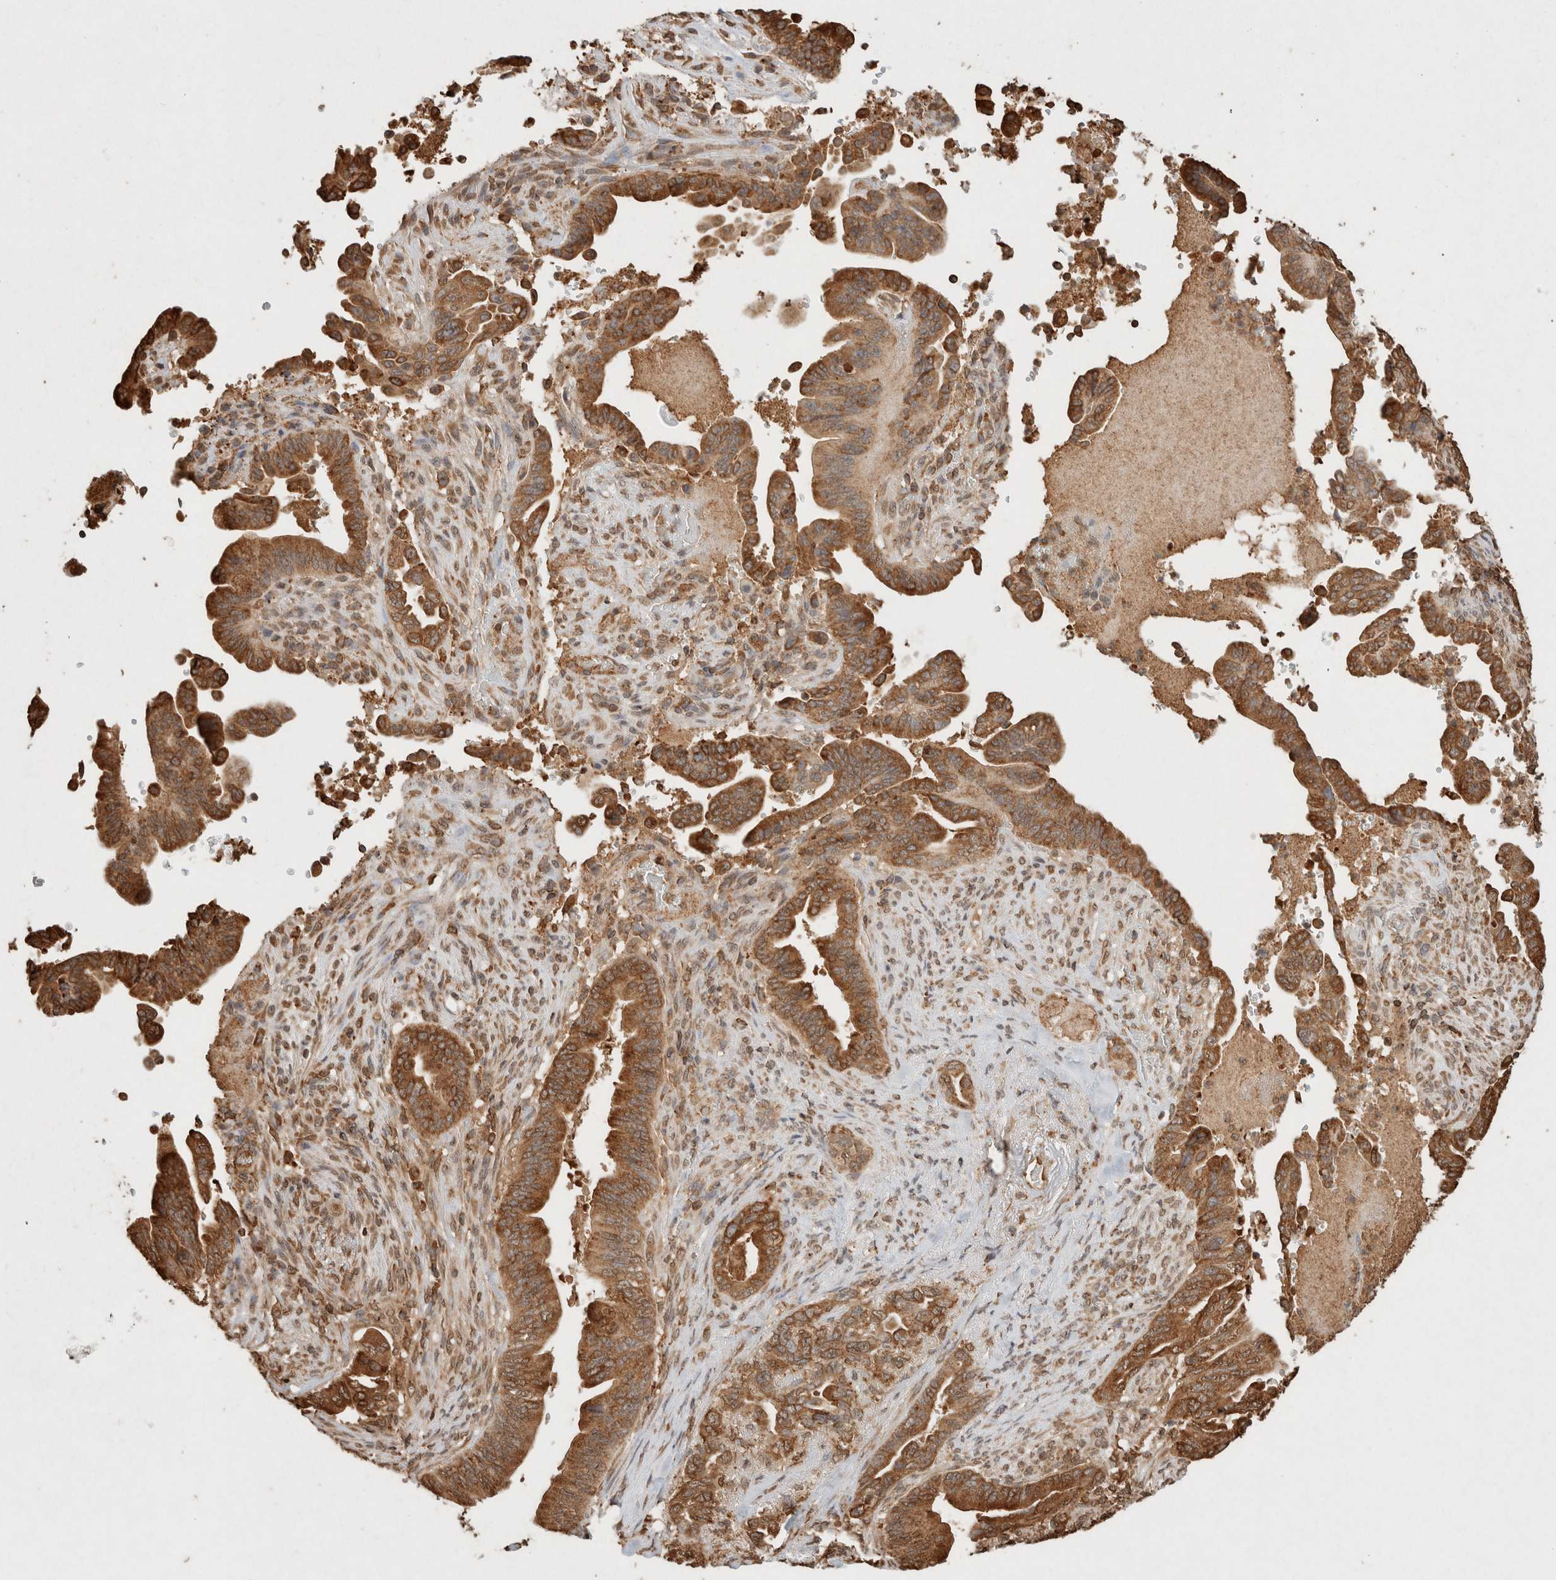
{"staining": {"intensity": "moderate", "quantity": ">75%", "location": "cytoplasmic/membranous"}, "tissue": "pancreatic cancer", "cell_type": "Tumor cells", "image_type": "cancer", "snomed": [{"axis": "morphology", "description": "Adenocarcinoma, NOS"}, {"axis": "topography", "description": "Pancreas"}], "caption": "A high-resolution photomicrograph shows immunohistochemistry staining of pancreatic cancer (adenocarcinoma), which displays moderate cytoplasmic/membranous positivity in approximately >75% of tumor cells.", "gene": "ERAP1", "patient": {"sex": "male", "age": 70}}